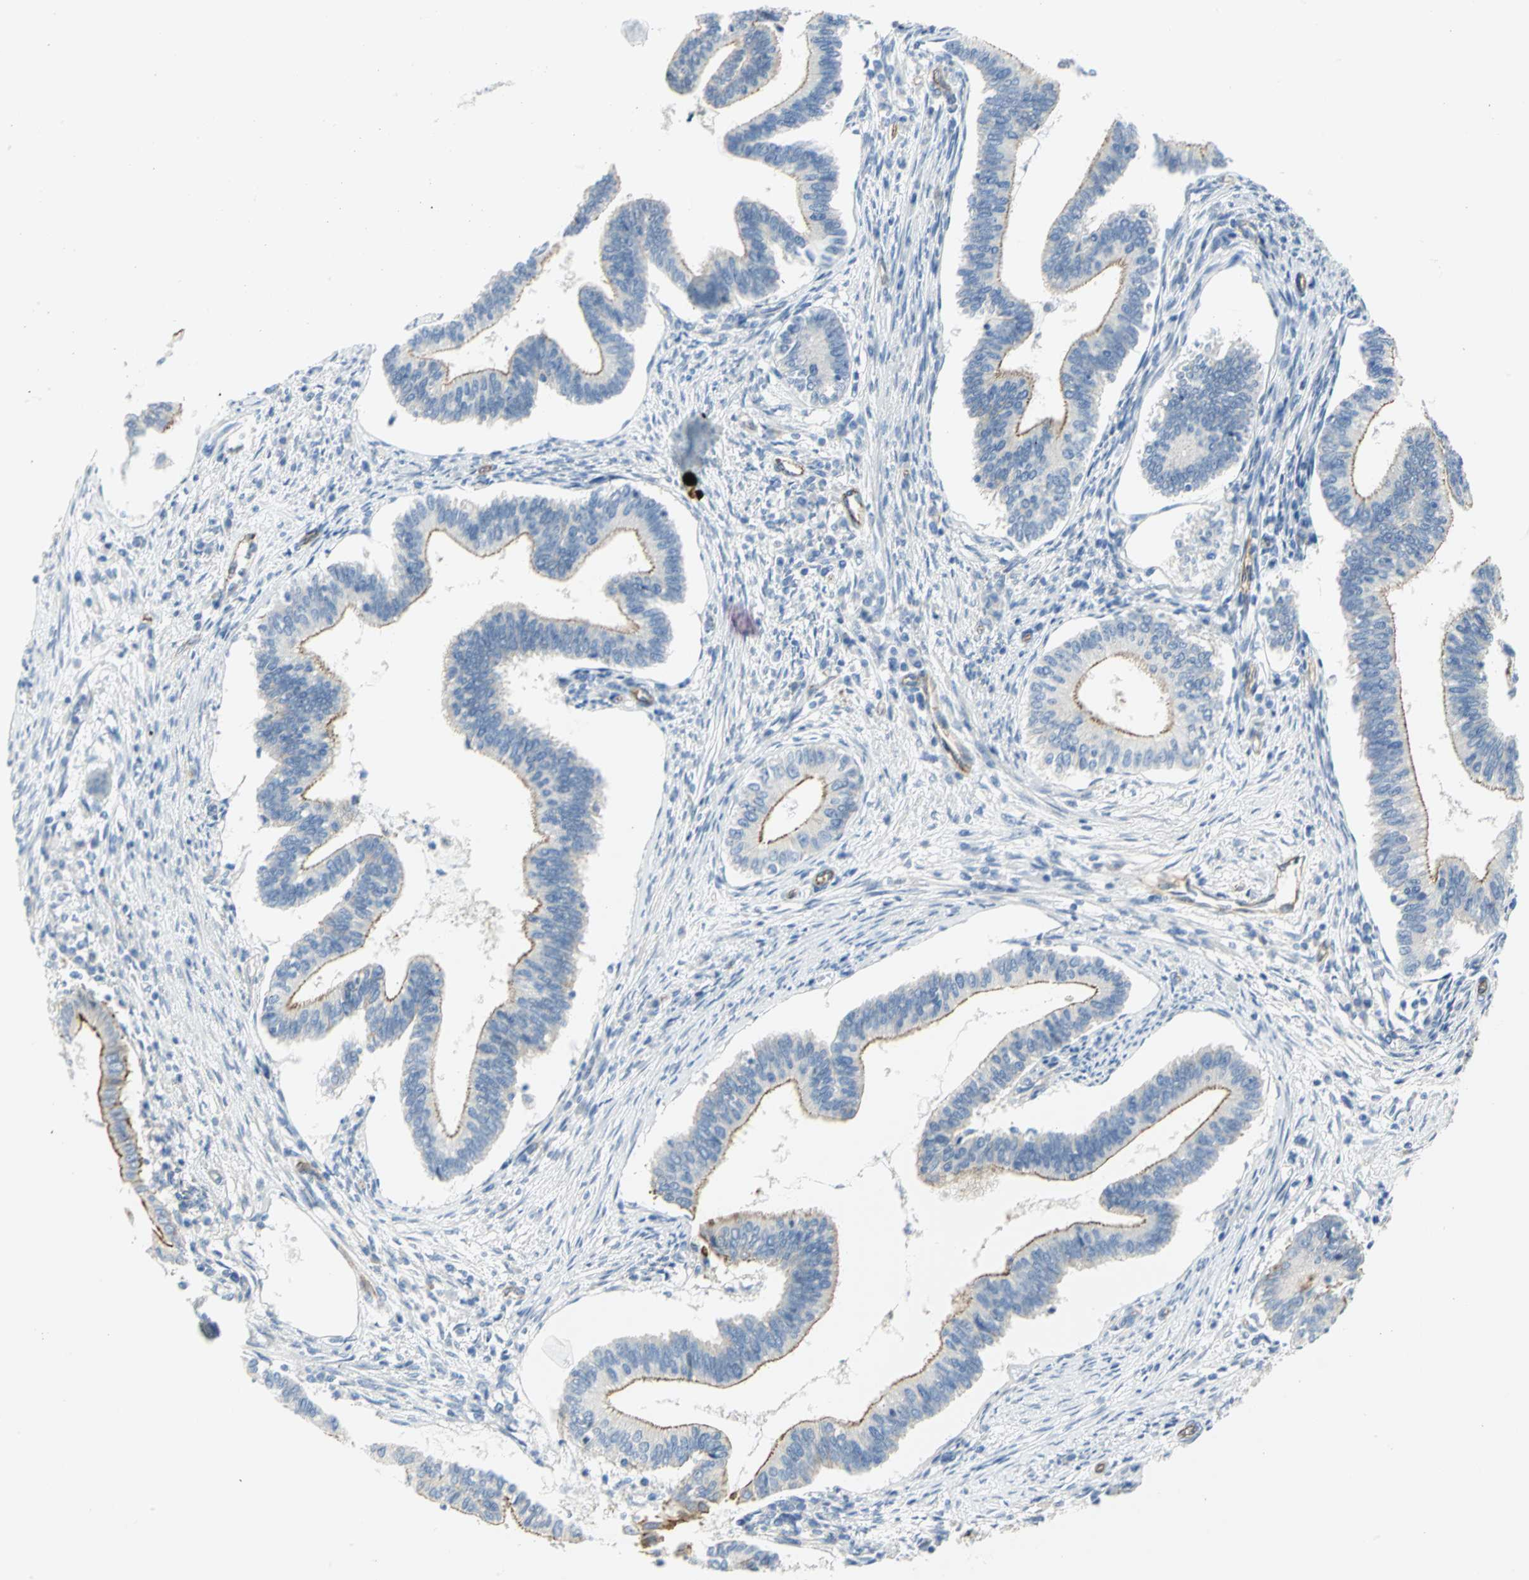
{"staining": {"intensity": "strong", "quantity": "25%-75%", "location": "cytoplasmic/membranous"}, "tissue": "cervical cancer", "cell_type": "Tumor cells", "image_type": "cancer", "snomed": [{"axis": "morphology", "description": "Adenocarcinoma, NOS"}, {"axis": "topography", "description": "Cervix"}], "caption": "Immunohistochemistry (DAB (3,3'-diaminobenzidine)) staining of human cervical cancer demonstrates strong cytoplasmic/membranous protein expression in about 25%-75% of tumor cells.", "gene": "FLNB", "patient": {"sex": "female", "age": 36}}